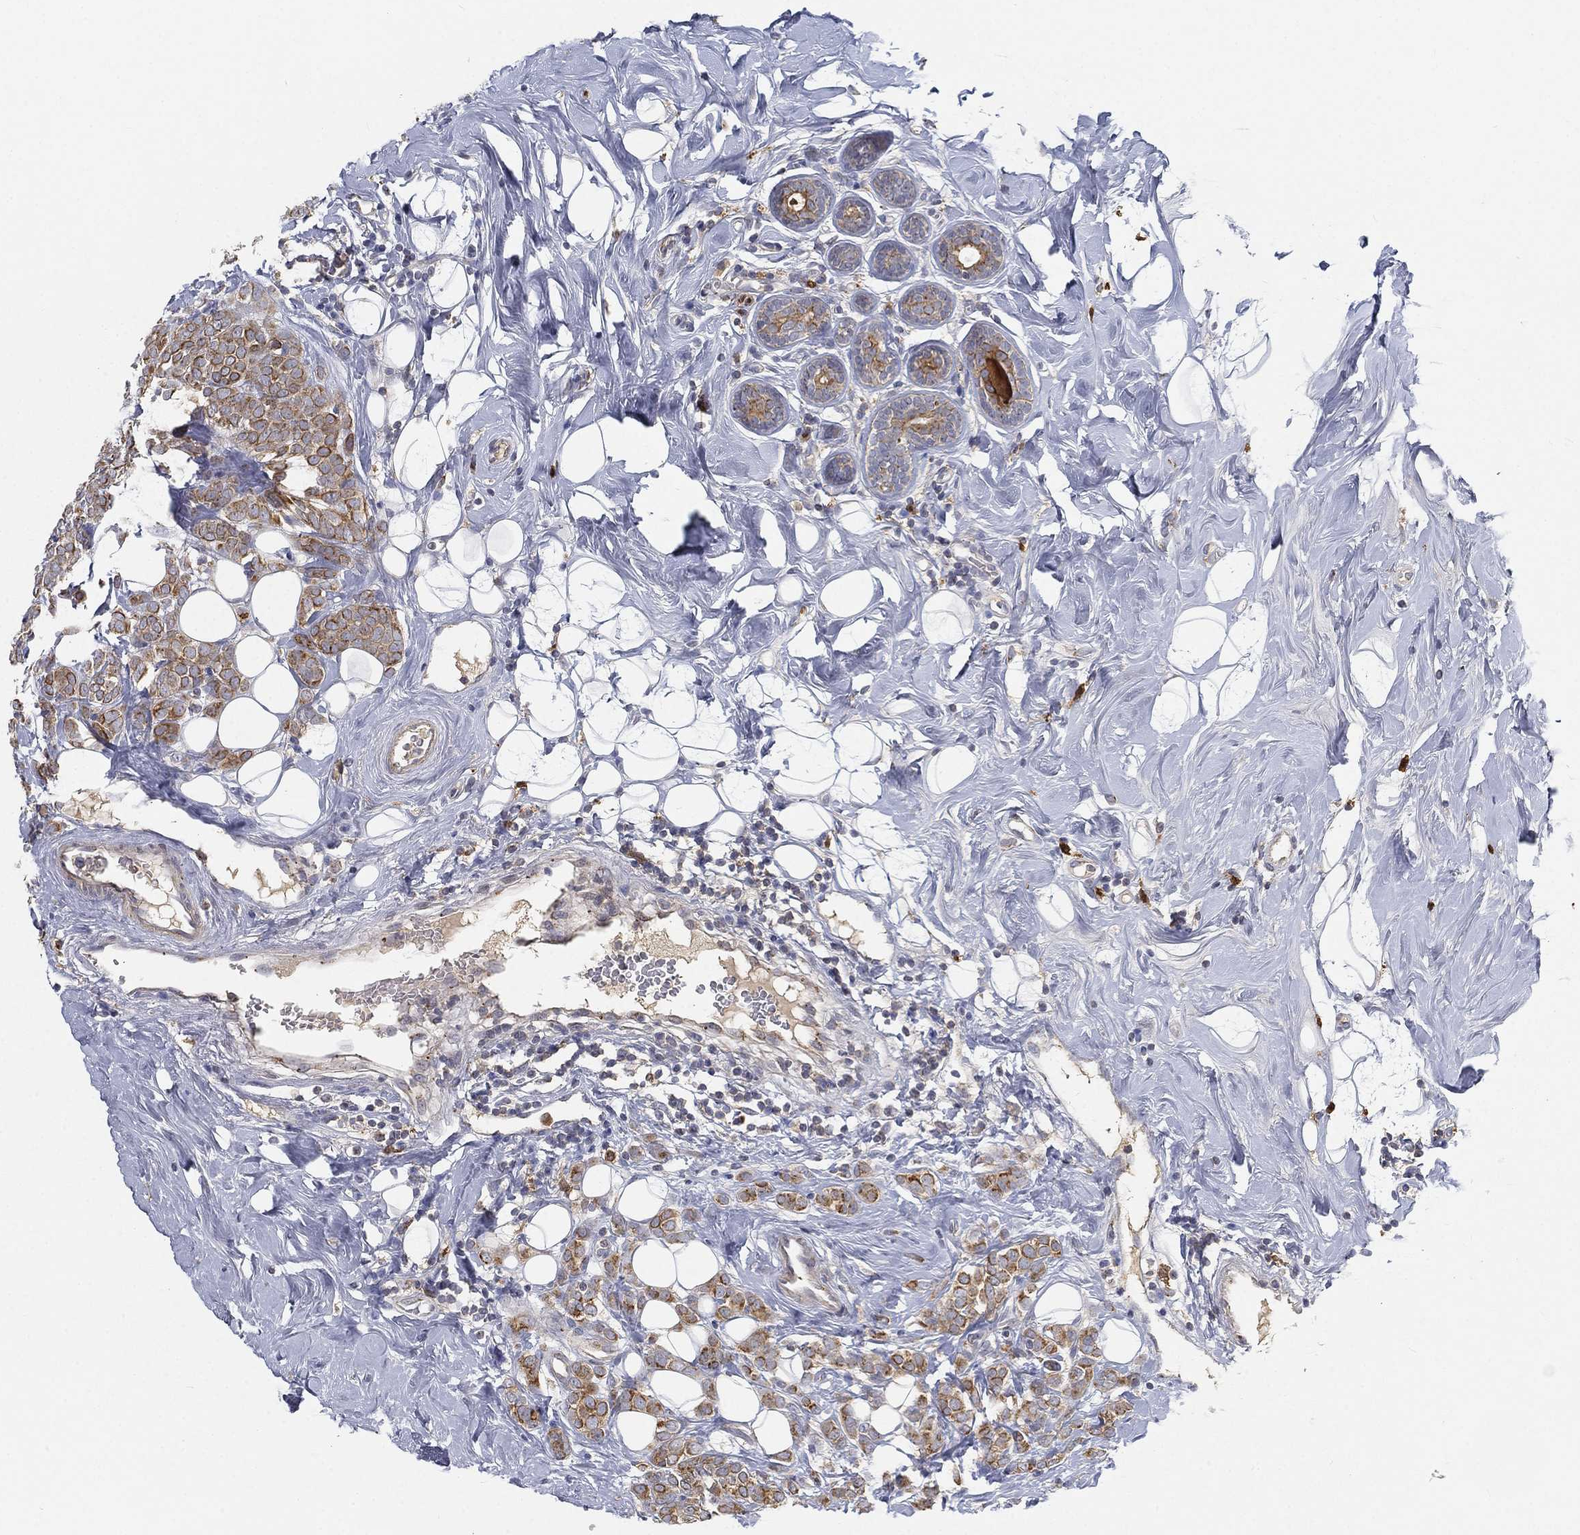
{"staining": {"intensity": "strong", "quantity": ">75%", "location": "cytoplasmic/membranous"}, "tissue": "breast cancer", "cell_type": "Tumor cells", "image_type": "cancer", "snomed": [{"axis": "morphology", "description": "Lobular carcinoma"}, {"axis": "topography", "description": "Breast"}], "caption": "Breast cancer stained with DAB immunohistochemistry reveals high levels of strong cytoplasmic/membranous expression in about >75% of tumor cells. (DAB (3,3'-diaminobenzidine) IHC with brightfield microscopy, high magnification).", "gene": "CTSL", "patient": {"sex": "female", "age": 49}}